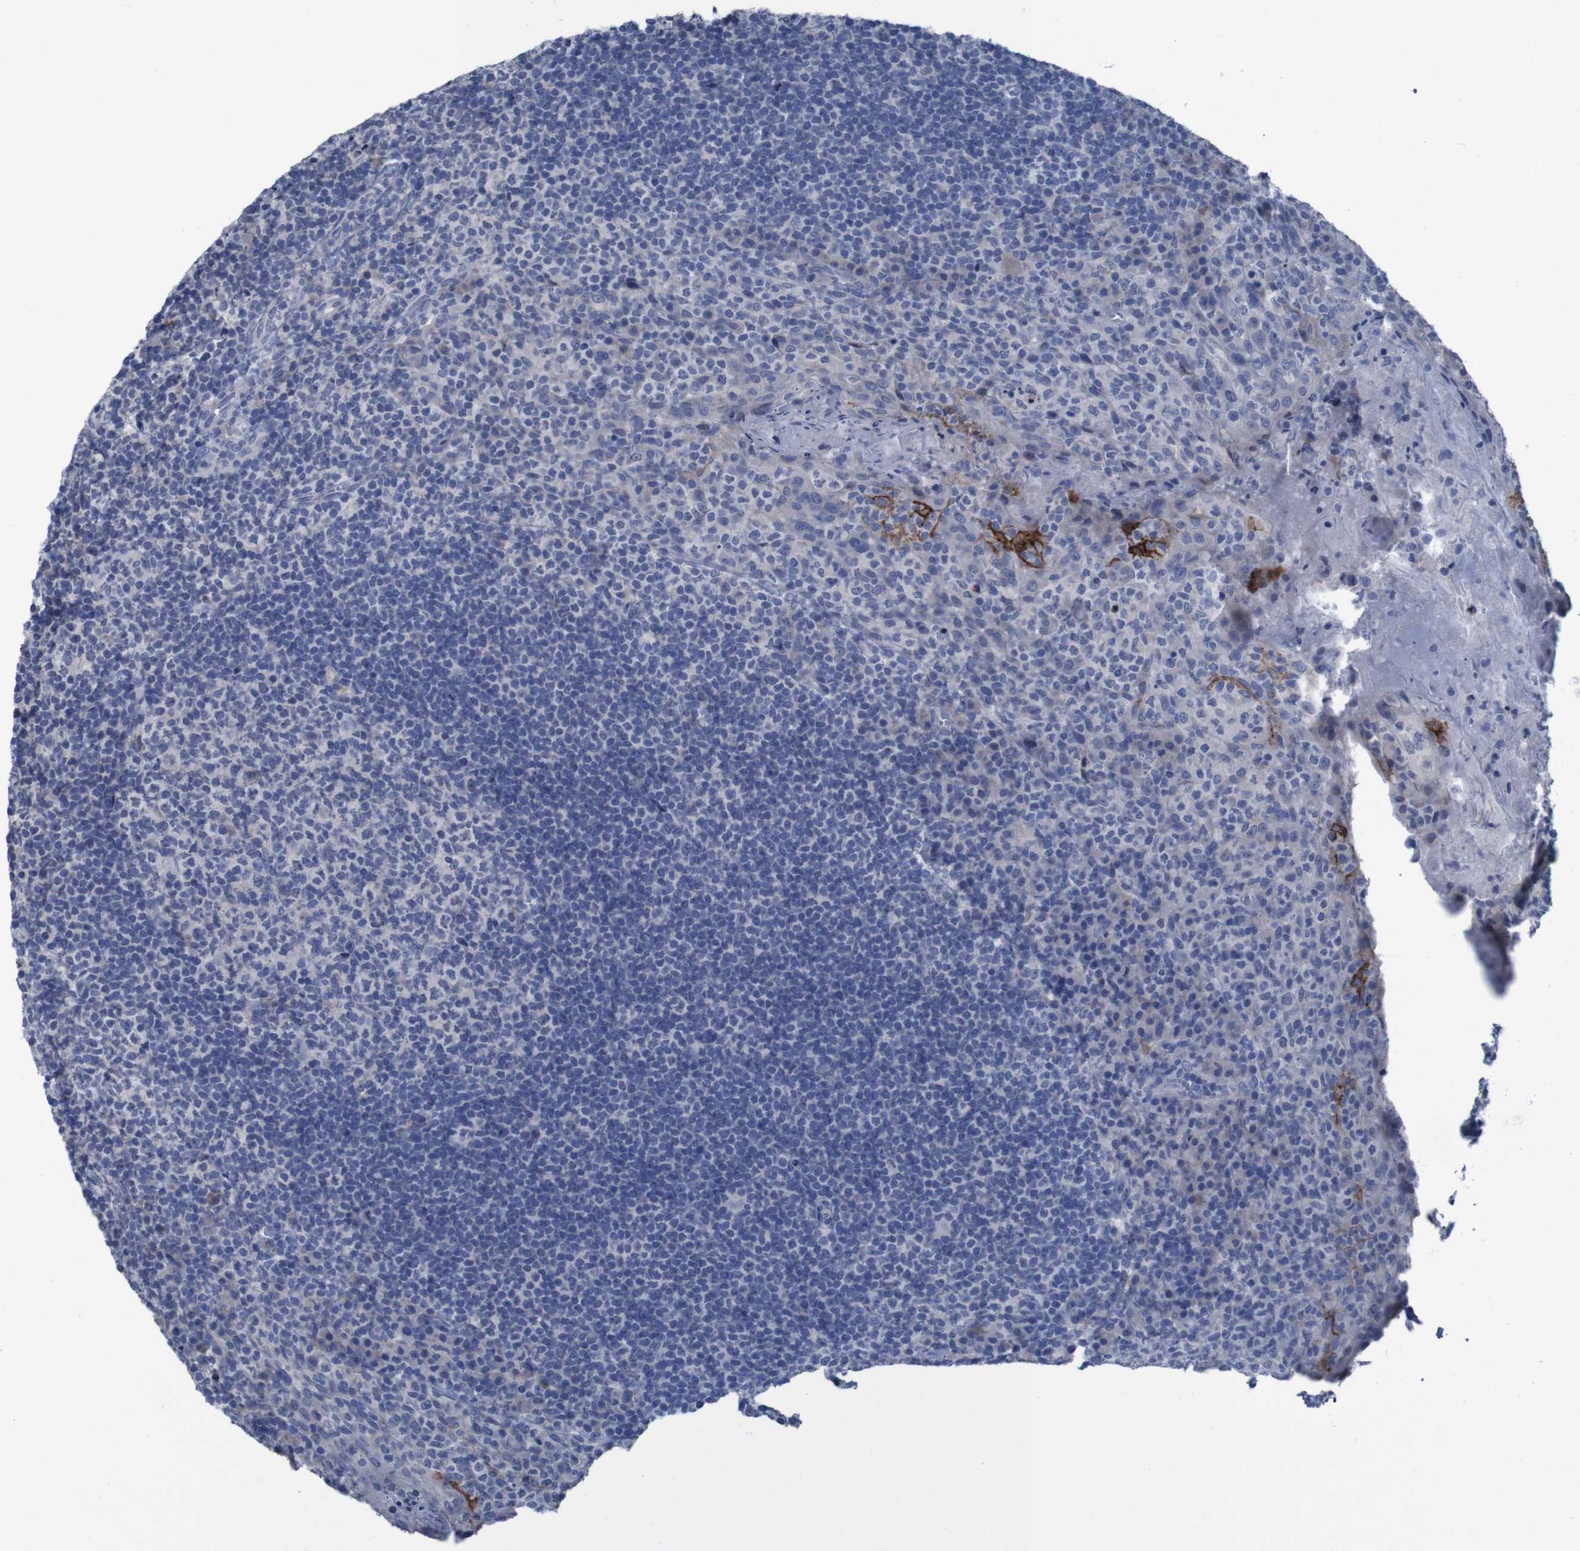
{"staining": {"intensity": "negative", "quantity": "none", "location": "none"}, "tissue": "tonsil", "cell_type": "Germinal center cells", "image_type": "normal", "snomed": [{"axis": "morphology", "description": "Normal tissue, NOS"}, {"axis": "topography", "description": "Tonsil"}], "caption": "Immunohistochemistry (IHC) photomicrograph of unremarkable tonsil: human tonsil stained with DAB exhibits no significant protein staining in germinal center cells. (Brightfield microscopy of DAB (3,3'-diaminobenzidine) immunohistochemistry at high magnification).", "gene": "CLDN18", "patient": {"sex": "male", "age": 17}}